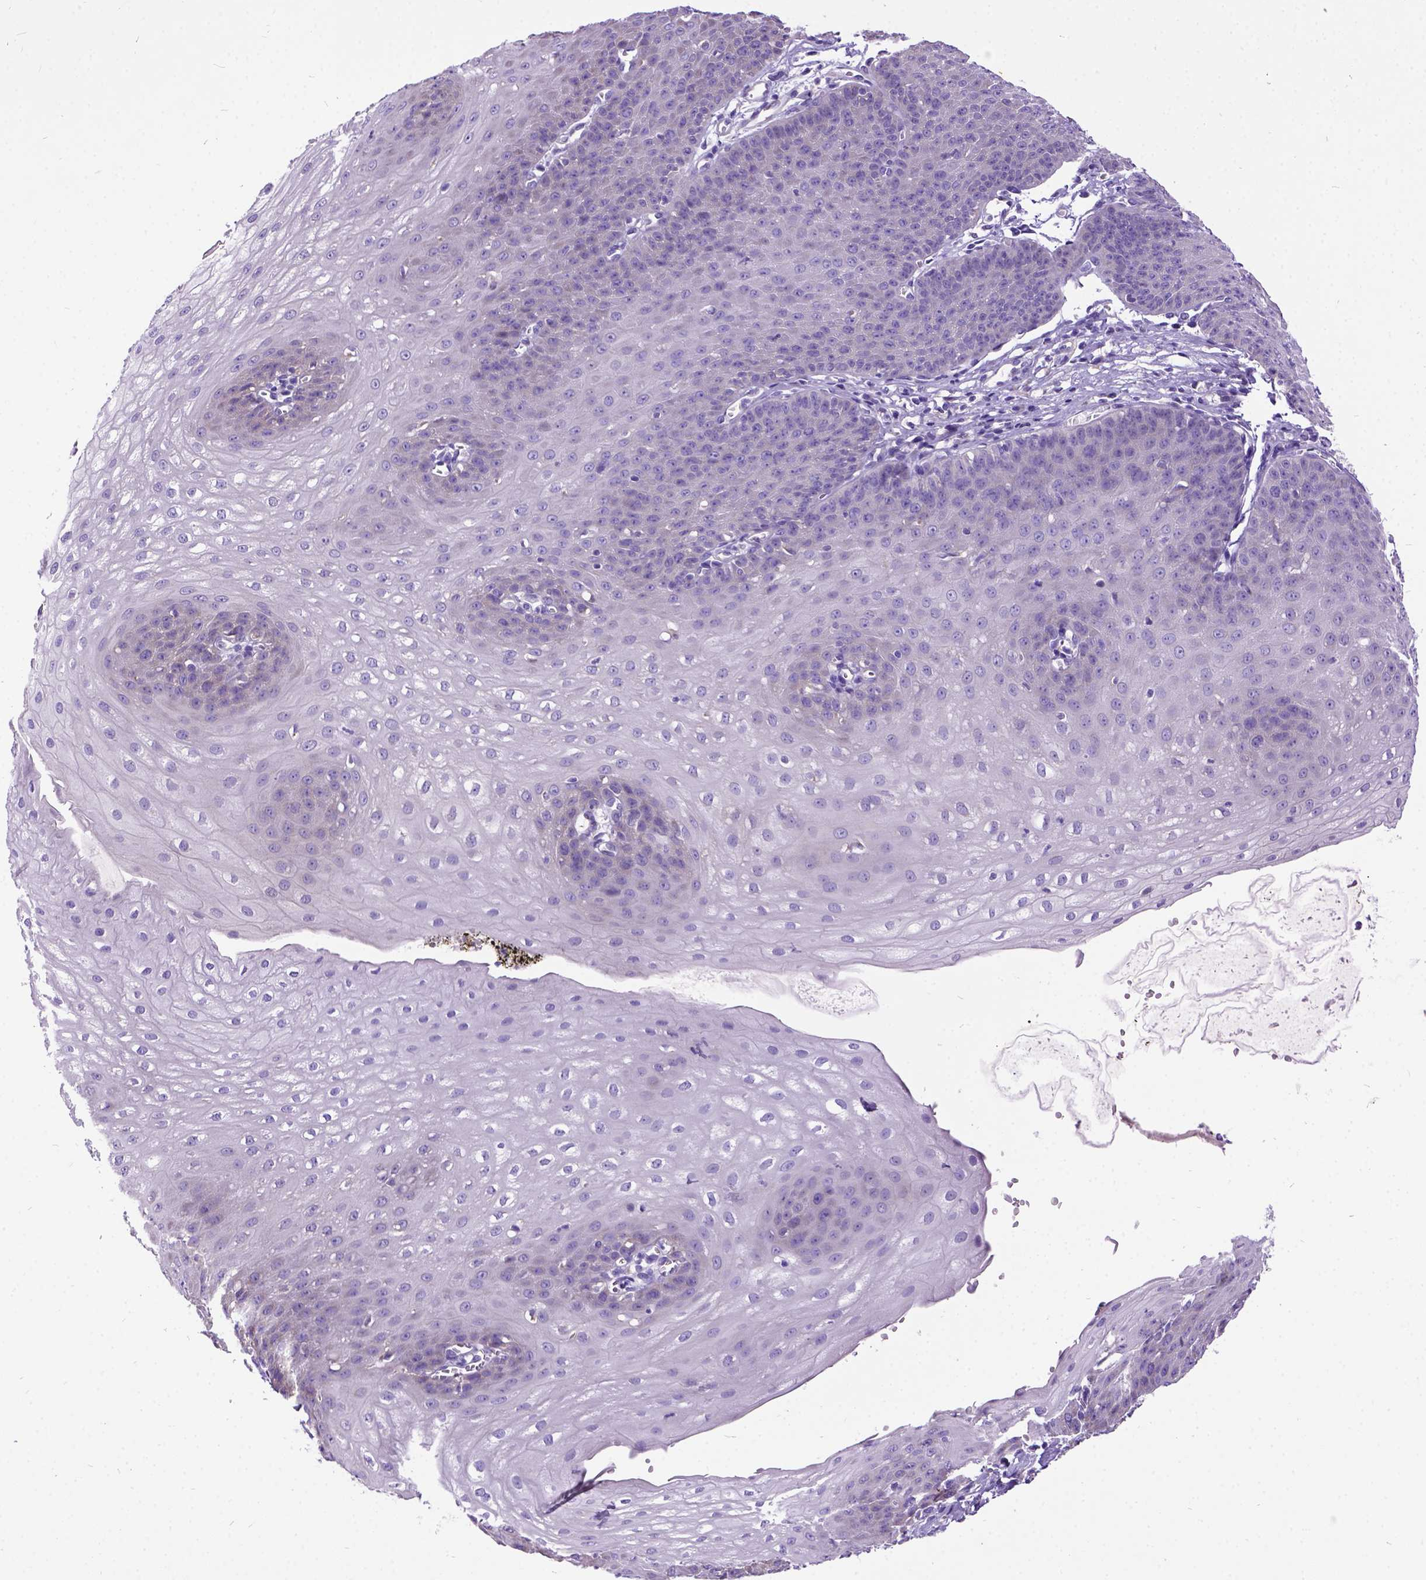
{"staining": {"intensity": "negative", "quantity": "none", "location": "none"}, "tissue": "esophagus", "cell_type": "Squamous epithelial cells", "image_type": "normal", "snomed": [{"axis": "morphology", "description": "Normal tissue, NOS"}, {"axis": "topography", "description": "Esophagus"}], "caption": "Squamous epithelial cells are negative for protein expression in benign human esophagus. (Stains: DAB (3,3'-diaminobenzidine) immunohistochemistry with hematoxylin counter stain, Microscopy: brightfield microscopy at high magnification).", "gene": "CFAP54", "patient": {"sex": "male", "age": 71}}